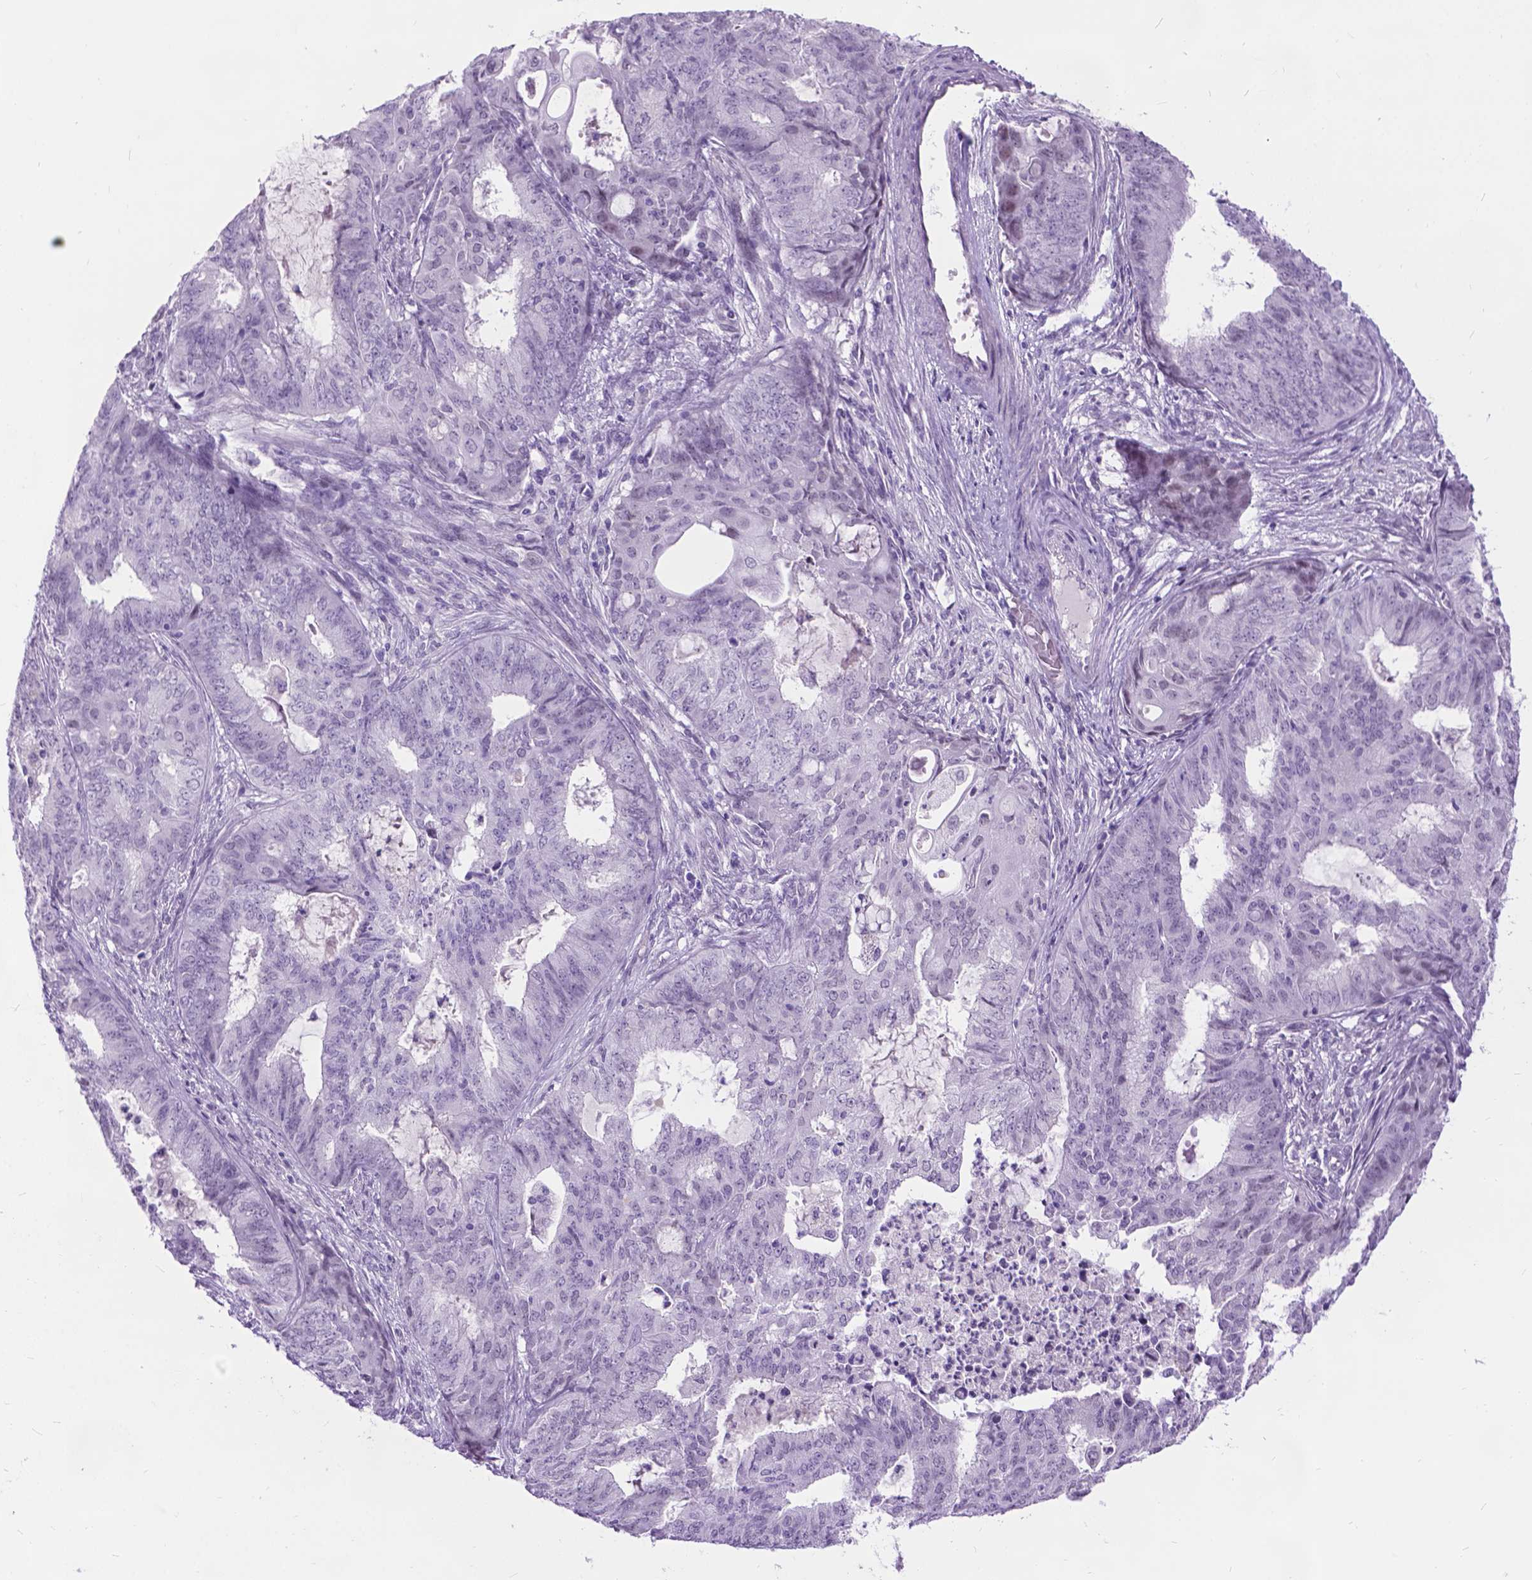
{"staining": {"intensity": "negative", "quantity": "none", "location": "none"}, "tissue": "endometrial cancer", "cell_type": "Tumor cells", "image_type": "cancer", "snomed": [{"axis": "morphology", "description": "Adenocarcinoma, NOS"}, {"axis": "topography", "description": "Endometrium"}], "caption": "Micrograph shows no significant protein positivity in tumor cells of adenocarcinoma (endometrial).", "gene": "PROB1", "patient": {"sex": "female", "age": 62}}